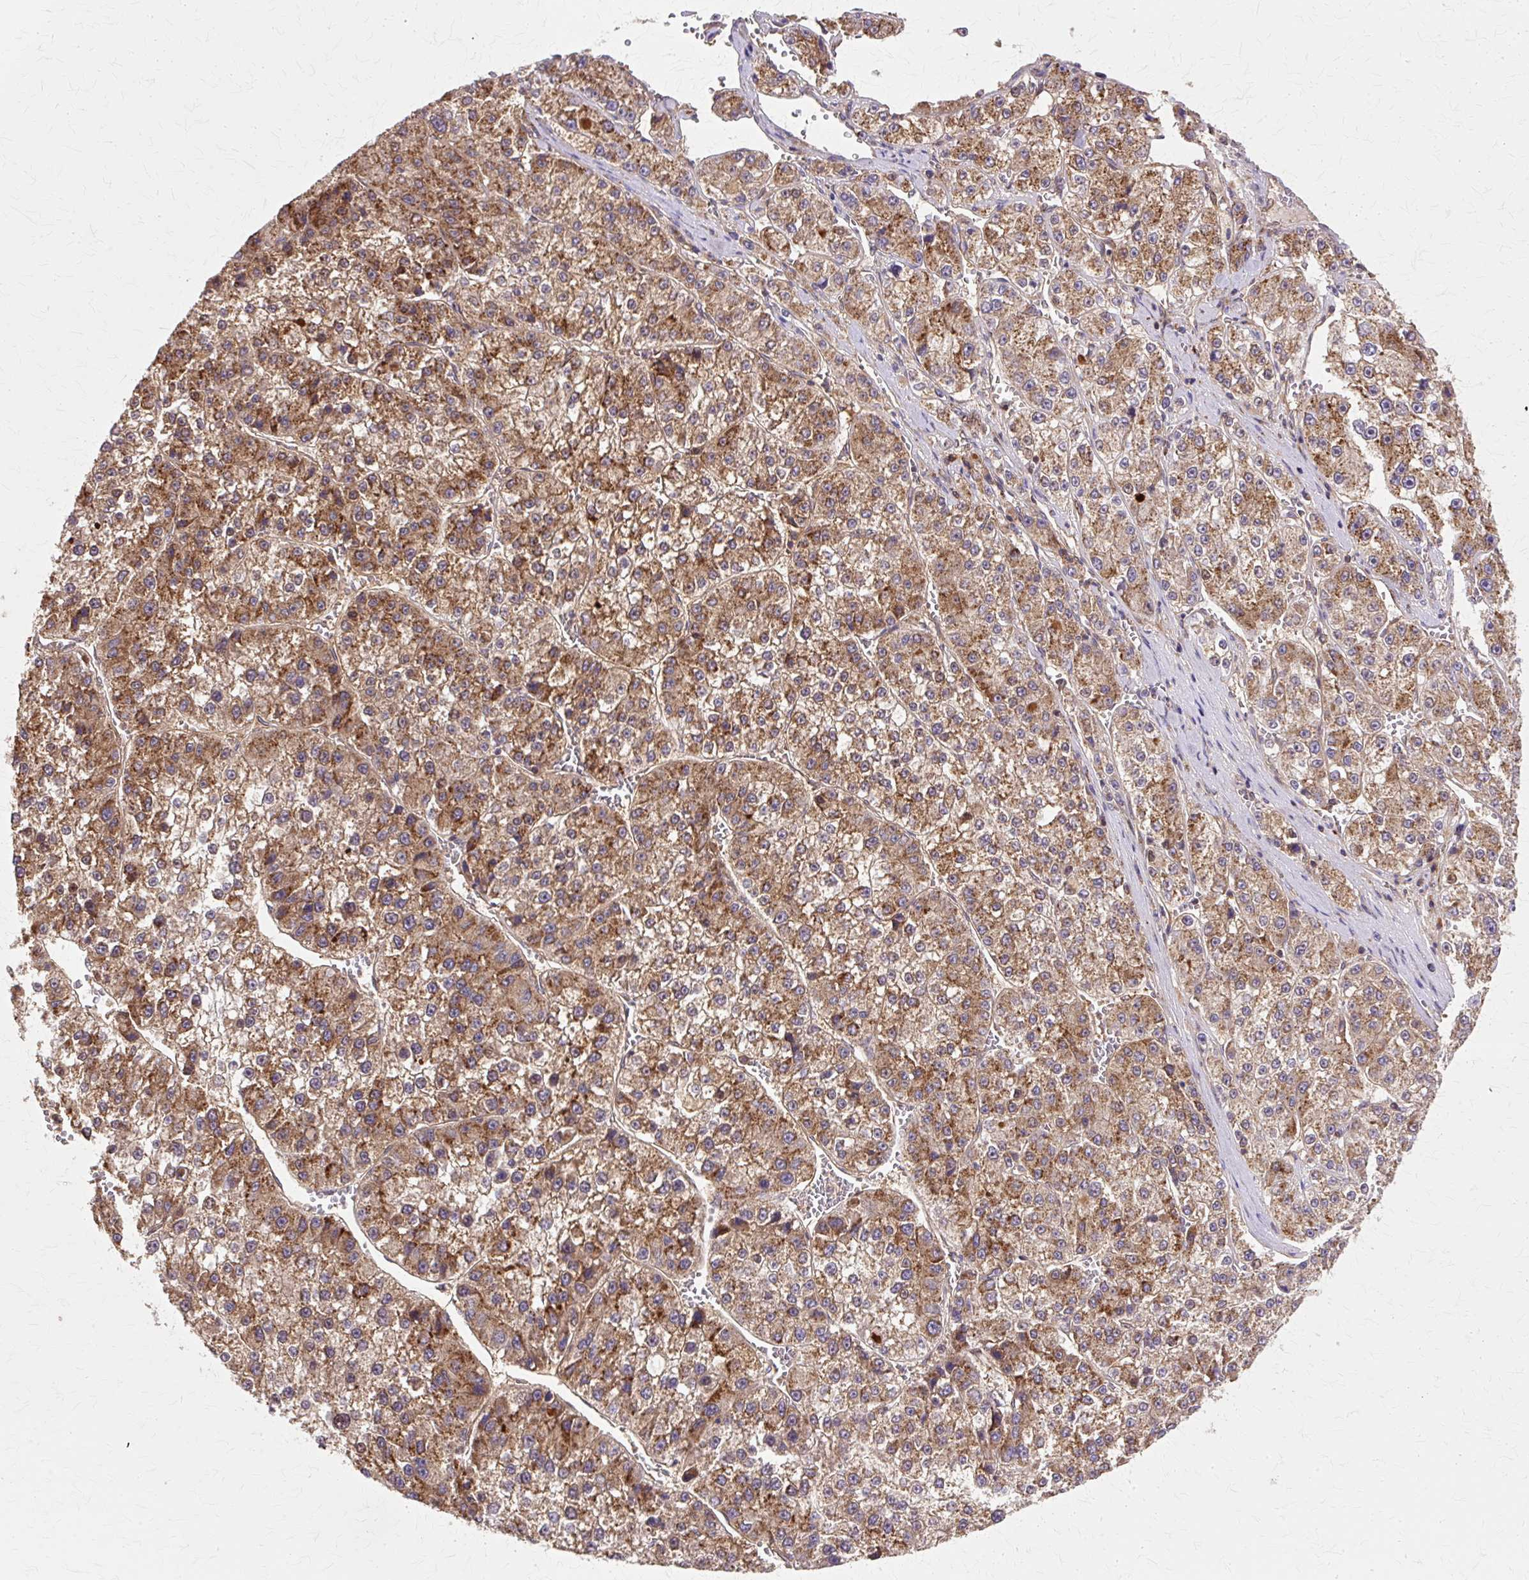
{"staining": {"intensity": "moderate", "quantity": ">75%", "location": "cytoplasmic/membranous"}, "tissue": "liver cancer", "cell_type": "Tumor cells", "image_type": "cancer", "snomed": [{"axis": "morphology", "description": "Carcinoma, Hepatocellular, NOS"}, {"axis": "topography", "description": "Liver"}], "caption": "Immunohistochemistry of human hepatocellular carcinoma (liver) reveals medium levels of moderate cytoplasmic/membranous expression in approximately >75% of tumor cells.", "gene": "COPB1", "patient": {"sex": "female", "age": 73}}